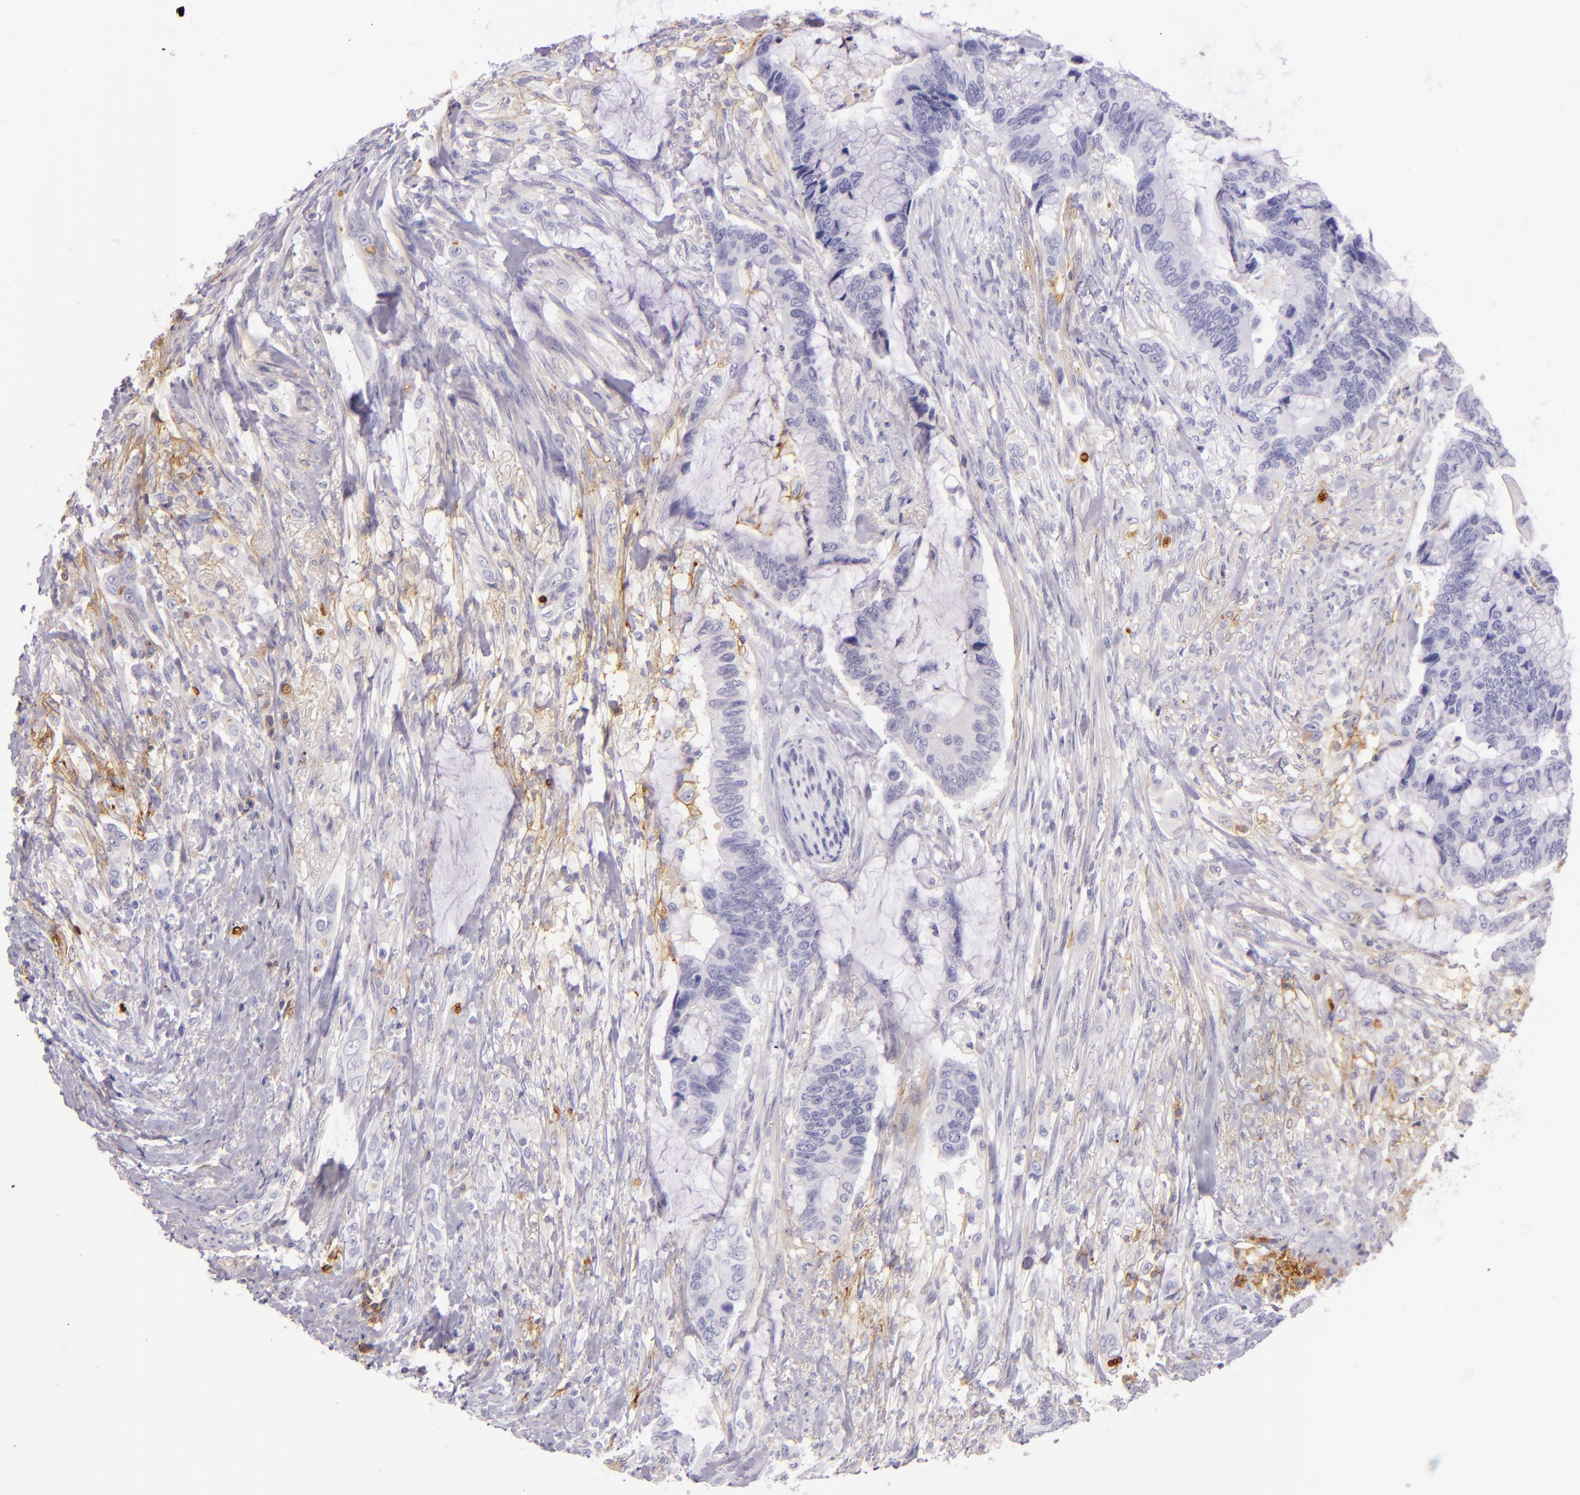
{"staining": {"intensity": "negative", "quantity": "none", "location": "none"}, "tissue": "colorectal cancer", "cell_type": "Tumor cells", "image_type": "cancer", "snomed": [{"axis": "morphology", "description": "Adenocarcinoma, NOS"}, {"axis": "topography", "description": "Rectum"}], "caption": "This histopathology image is of colorectal cancer stained with immunohistochemistry to label a protein in brown with the nuclei are counter-stained blue. There is no positivity in tumor cells.", "gene": "ICAM1", "patient": {"sex": "female", "age": 59}}